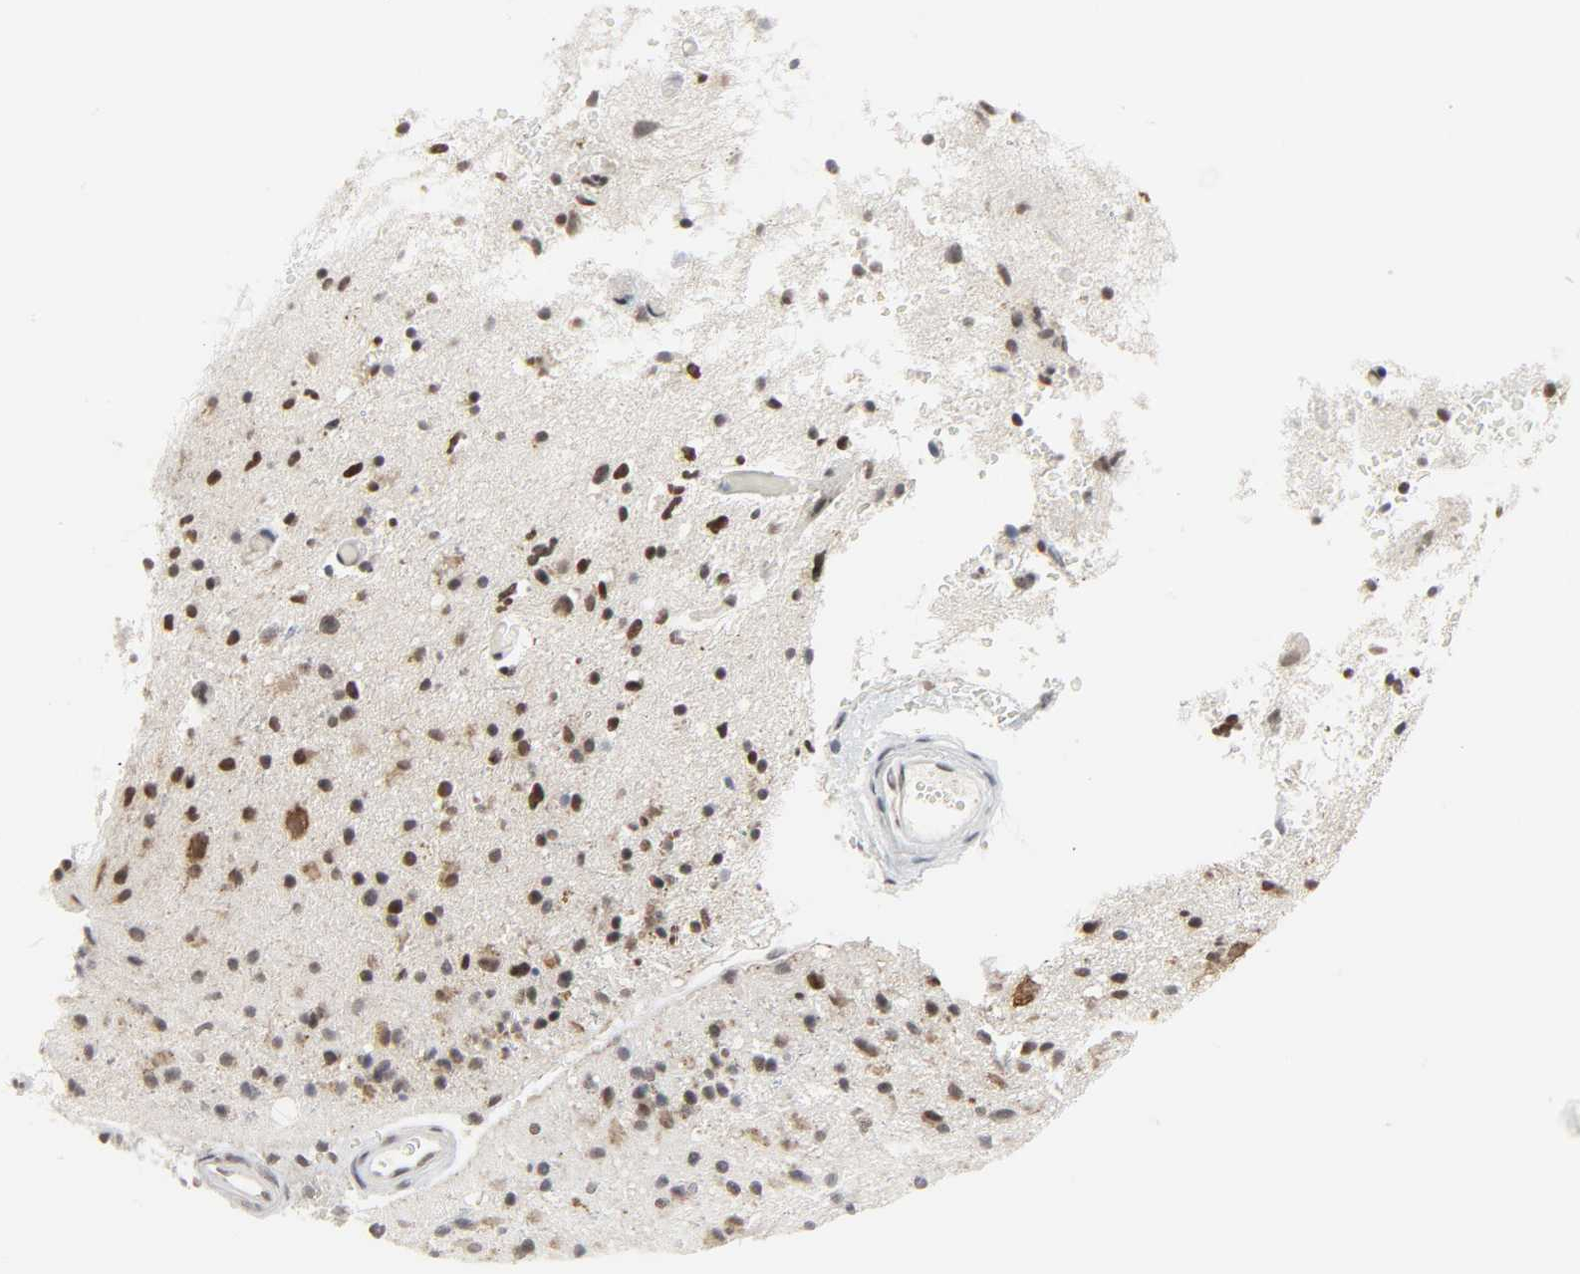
{"staining": {"intensity": "weak", "quantity": "25%-75%", "location": "nuclear"}, "tissue": "glioma", "cell_type": "Tumor cells", "image_type": "cancer", "snomed": [{"axis": "morphology", "description": "Glioma, malignant, High grade"}, {"axis": "topography", "description": "Brain"}], "caption": "Immunohistochemical staining of glioma demonstrates low levels of weak nuclear staining in approximately 25%-75% of tumor cells.", "gene": "MUC1", "patient": {"sex": "male", "age": 33}}